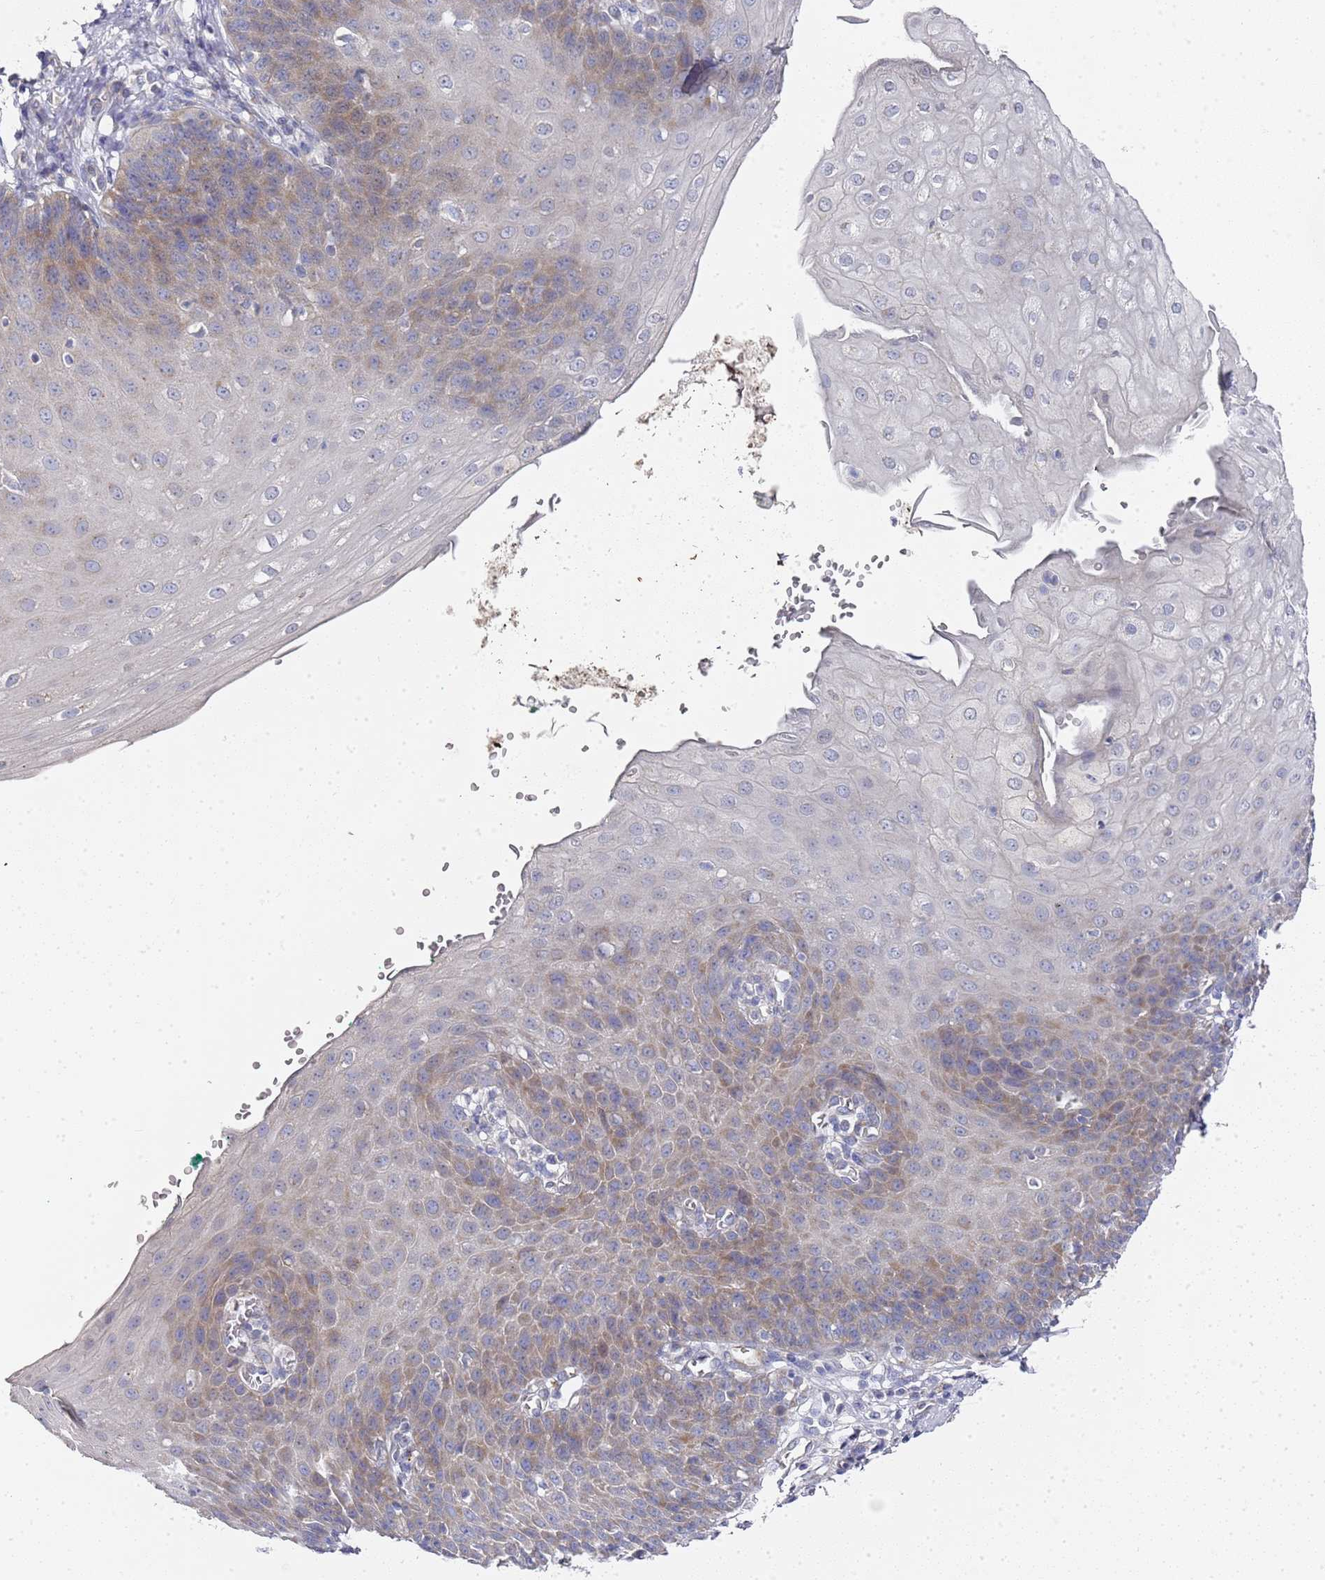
{"staining": {"intensity": "moderate", "quantity": "25%-75%", "location": "cytoplasmic/membranous"}, "tissue": "esophagus", "cell_type": "Squamous epithelial cells", "image_type": "normal", "snomed": [{"axis": "morphology", "description": "Normal tissue, NOS"}, {"axis": "topography", "description": "Esophagus"}], "caption": "DAB immunohistochemical staining of normal esophagus demonstrates moderate cytoplasmic/membranous protein positivity in about 25%-75% of squamous epithelial cells. Ihc stains the protein in brown and the nuclei are stained blue.", "gene": "NPEPPS", "patient": {"sex": "male", "age": 71}}